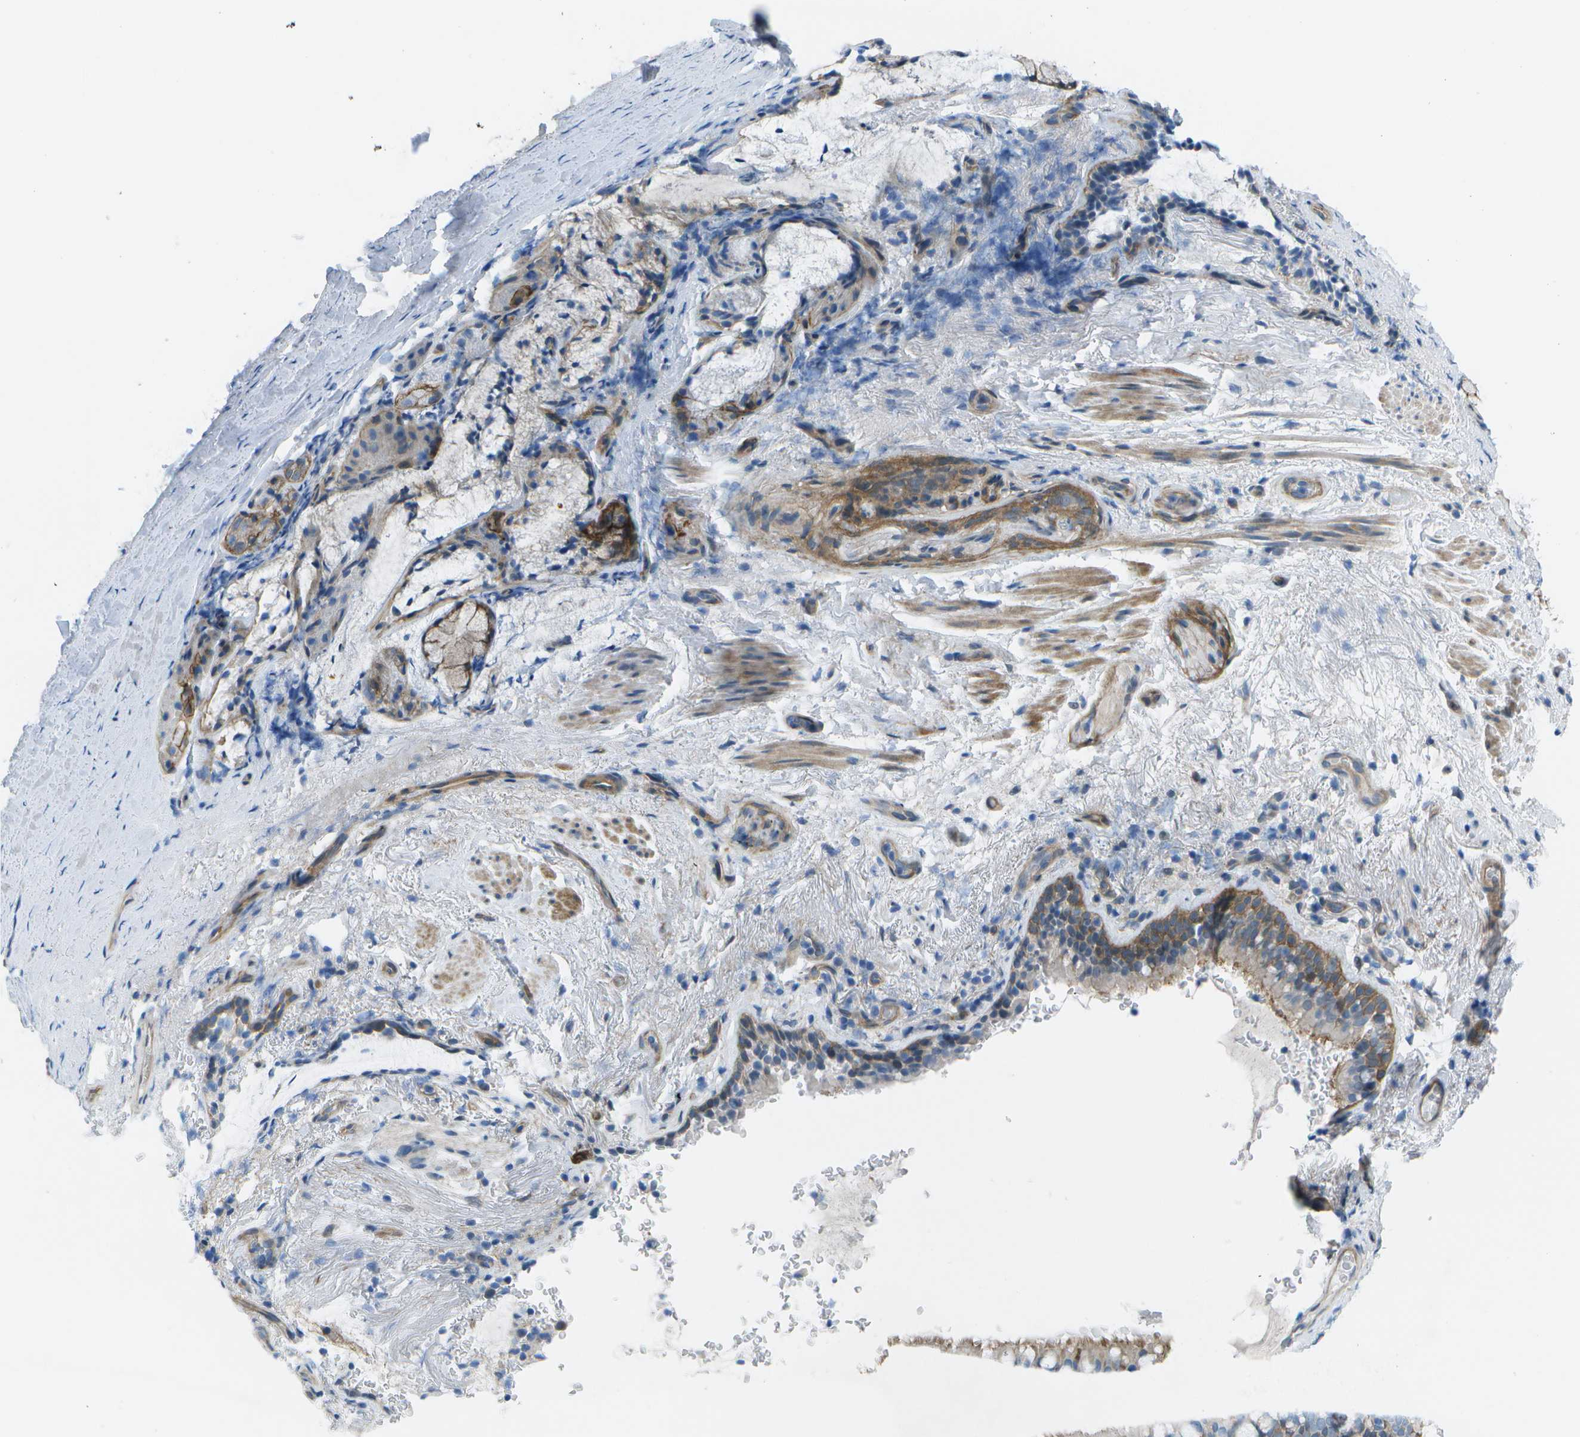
{"staining": {"intensity": "moderate", "quantity": "<25%", "location": "cytoplasmic/membranous"}, "tissue": "bronchus", "cell_type": "Respiratory epithelial cells", "image_type": "normal", "snomed": [{"axis": "morphology", "description": "Normal tissue, NOS"}, {"axis": "morphology", "description": "Inflammation, NOS"}, {"axis": "topography", "description": "Cartilage tissue"}, {"axis": "topography", "description": "Bronchus"}], "caption": "Immunohistochemistry (IHC) staining of benign bronchus, which exhibits low levels of moderate cytoplasmic/membranous staining in about <25% of respiratory epithelial cells indicating moderate cytoplasmic/membranous protein positivity. The staining was performed using DAB (brown) for protein detection and nuclei were counterstained in hematoxylin (blue).", "gene": "SORBS3", "patient": {"sex": "male", "age": 77}}